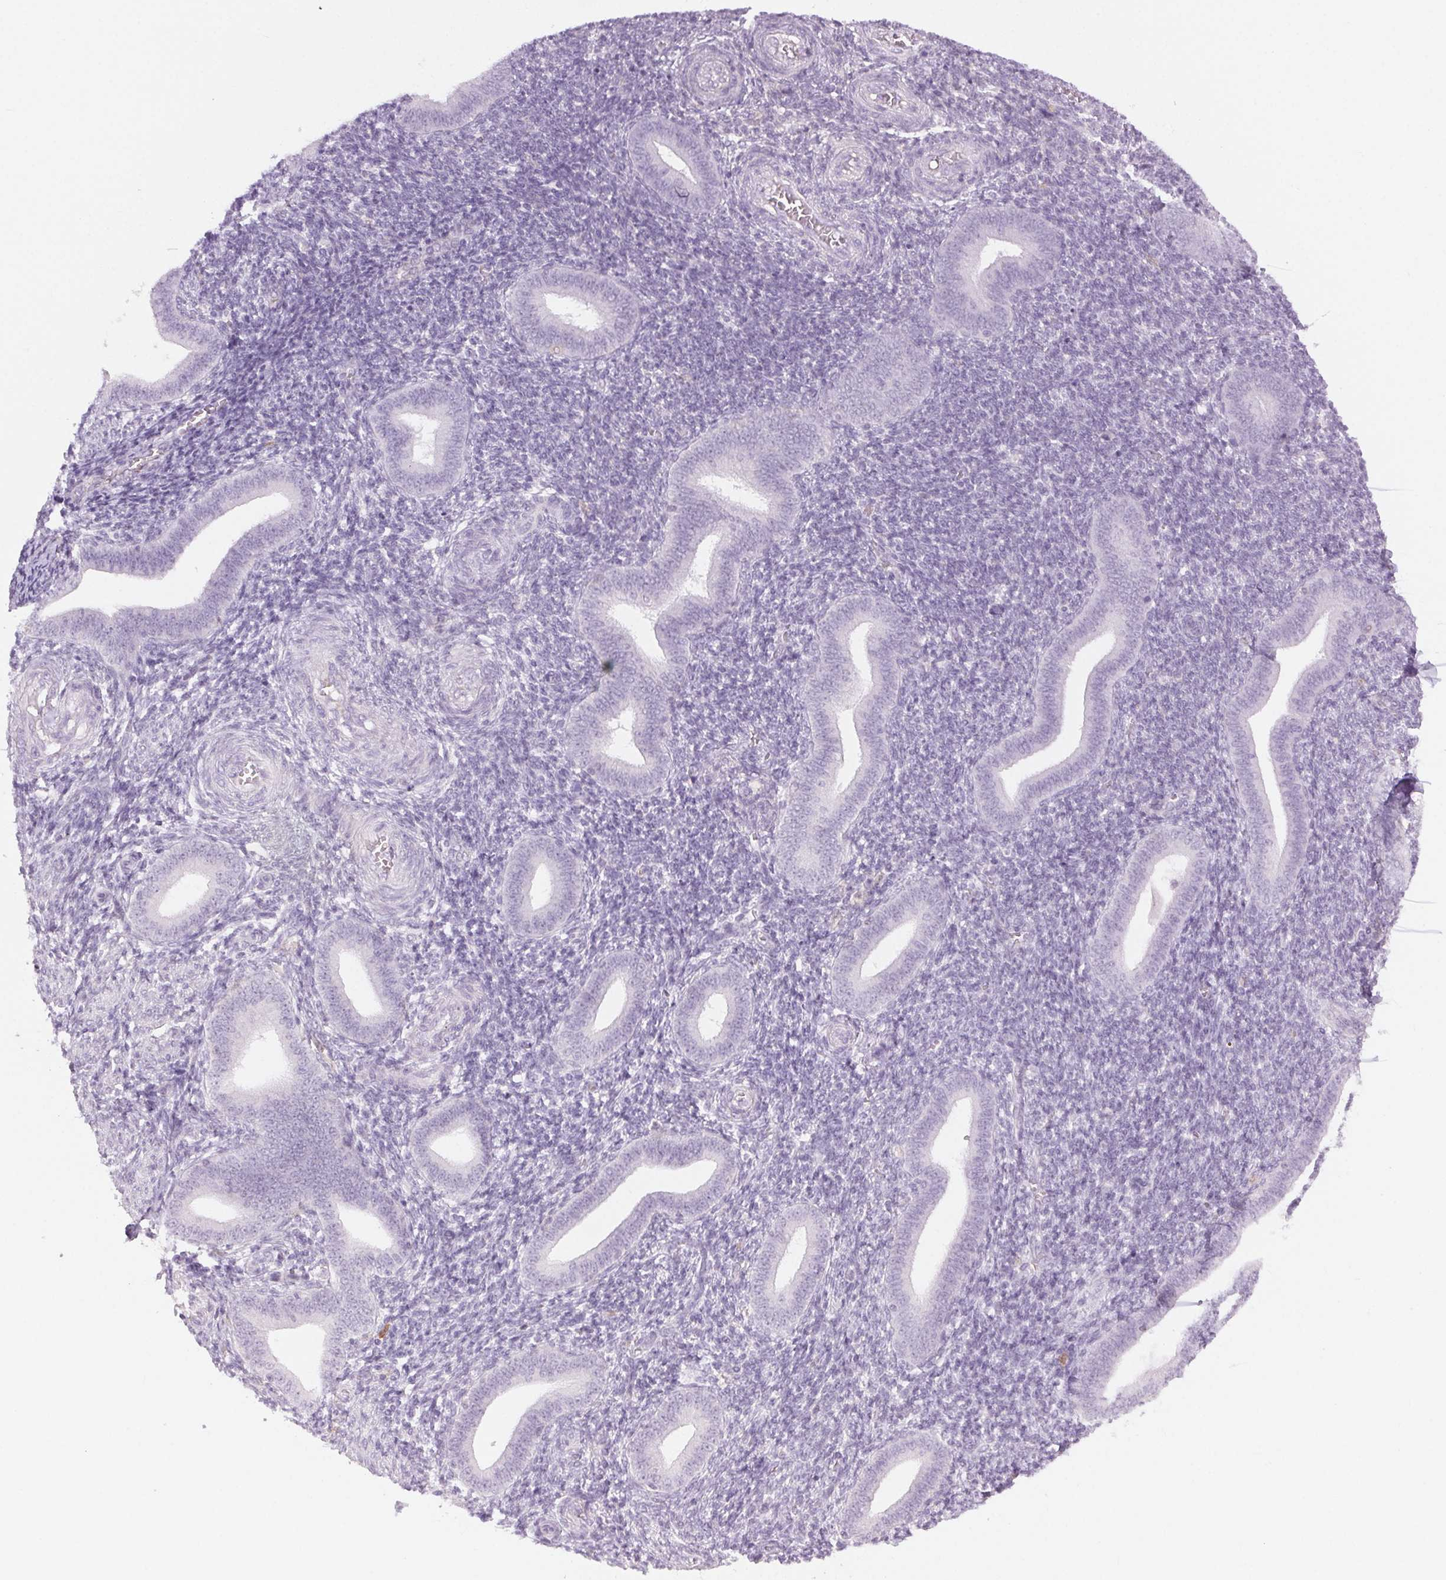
{"staining": {"intensity": "negative", "quantity": "none", "location": "none"}, "tissue": "endometrium", "cell_type": "Cells in endometrial stroma", "image_type": "normal", "snomed": [{"axis": "morphology", "description": "Normal tissue, NOS"}, {"axis": "topography", "description": "Endometrium"}], "caption": "A high-resolution photomicrograph shows immunohistochemistry staining of benign endometrium, which exhibits no significant expression in cells in endometrial stroma. The staining is performed using DAB brown chromogen with nuclei counter-stained in using hematoxylin.", "gene": "SLC6A19", "patient": {"sex": "female", "age": 25}}